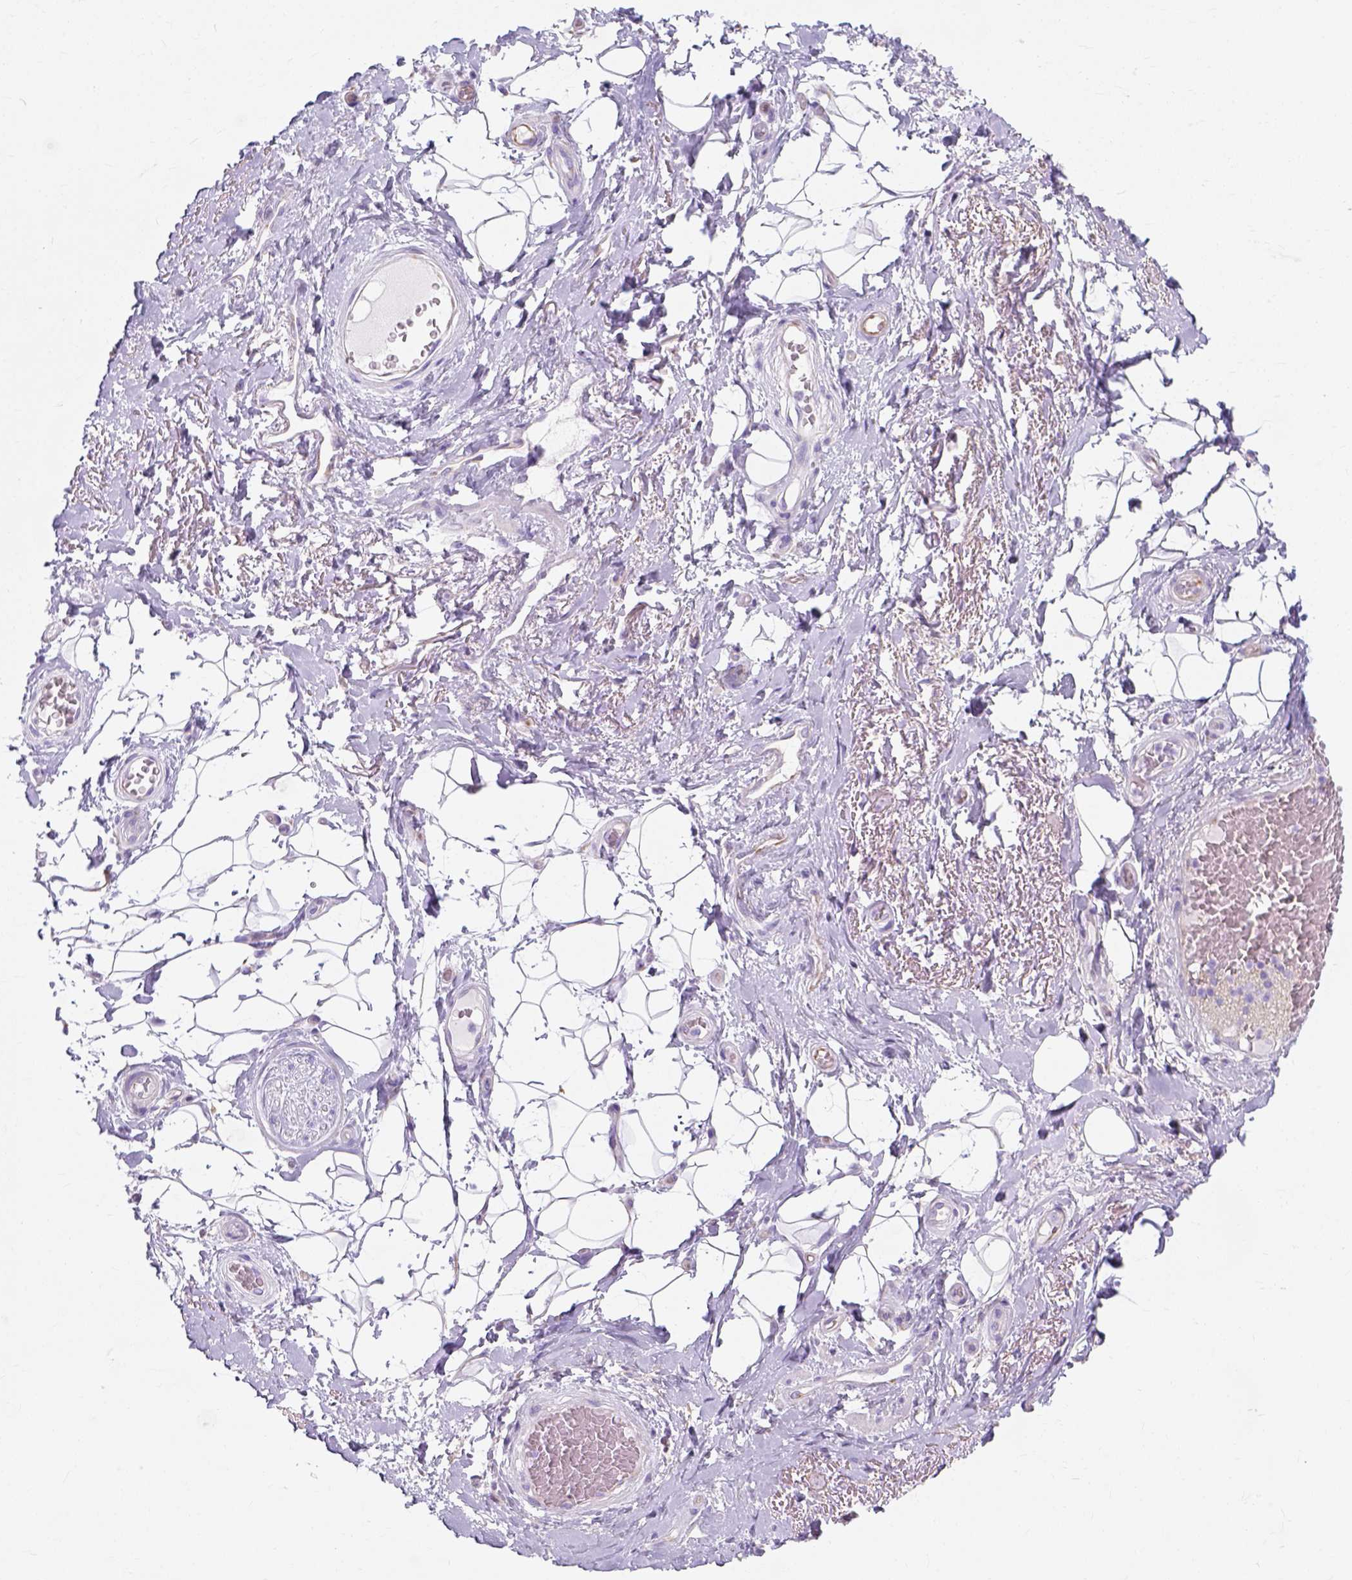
{"staining": {"intensity": "negative", "quantity": "none", "location": "none"}, "tissue": "adipose tissue", "cell_type": "Adipocytes", "image_type": "normal", "snomed": [{"axis": "morphology", "description": "Normal tissue, NOS"}, {"axis": "topography", "description": "Anal"}, {"axis": "topography", "description": "Peripheral nerve tissue"}], "caption": "Adipose tissue stained for a protein using immunohistochemistry reveals no staining adipocytes.", "gene": "MYH15", "patient": {"sex": "male", "age": 53}}